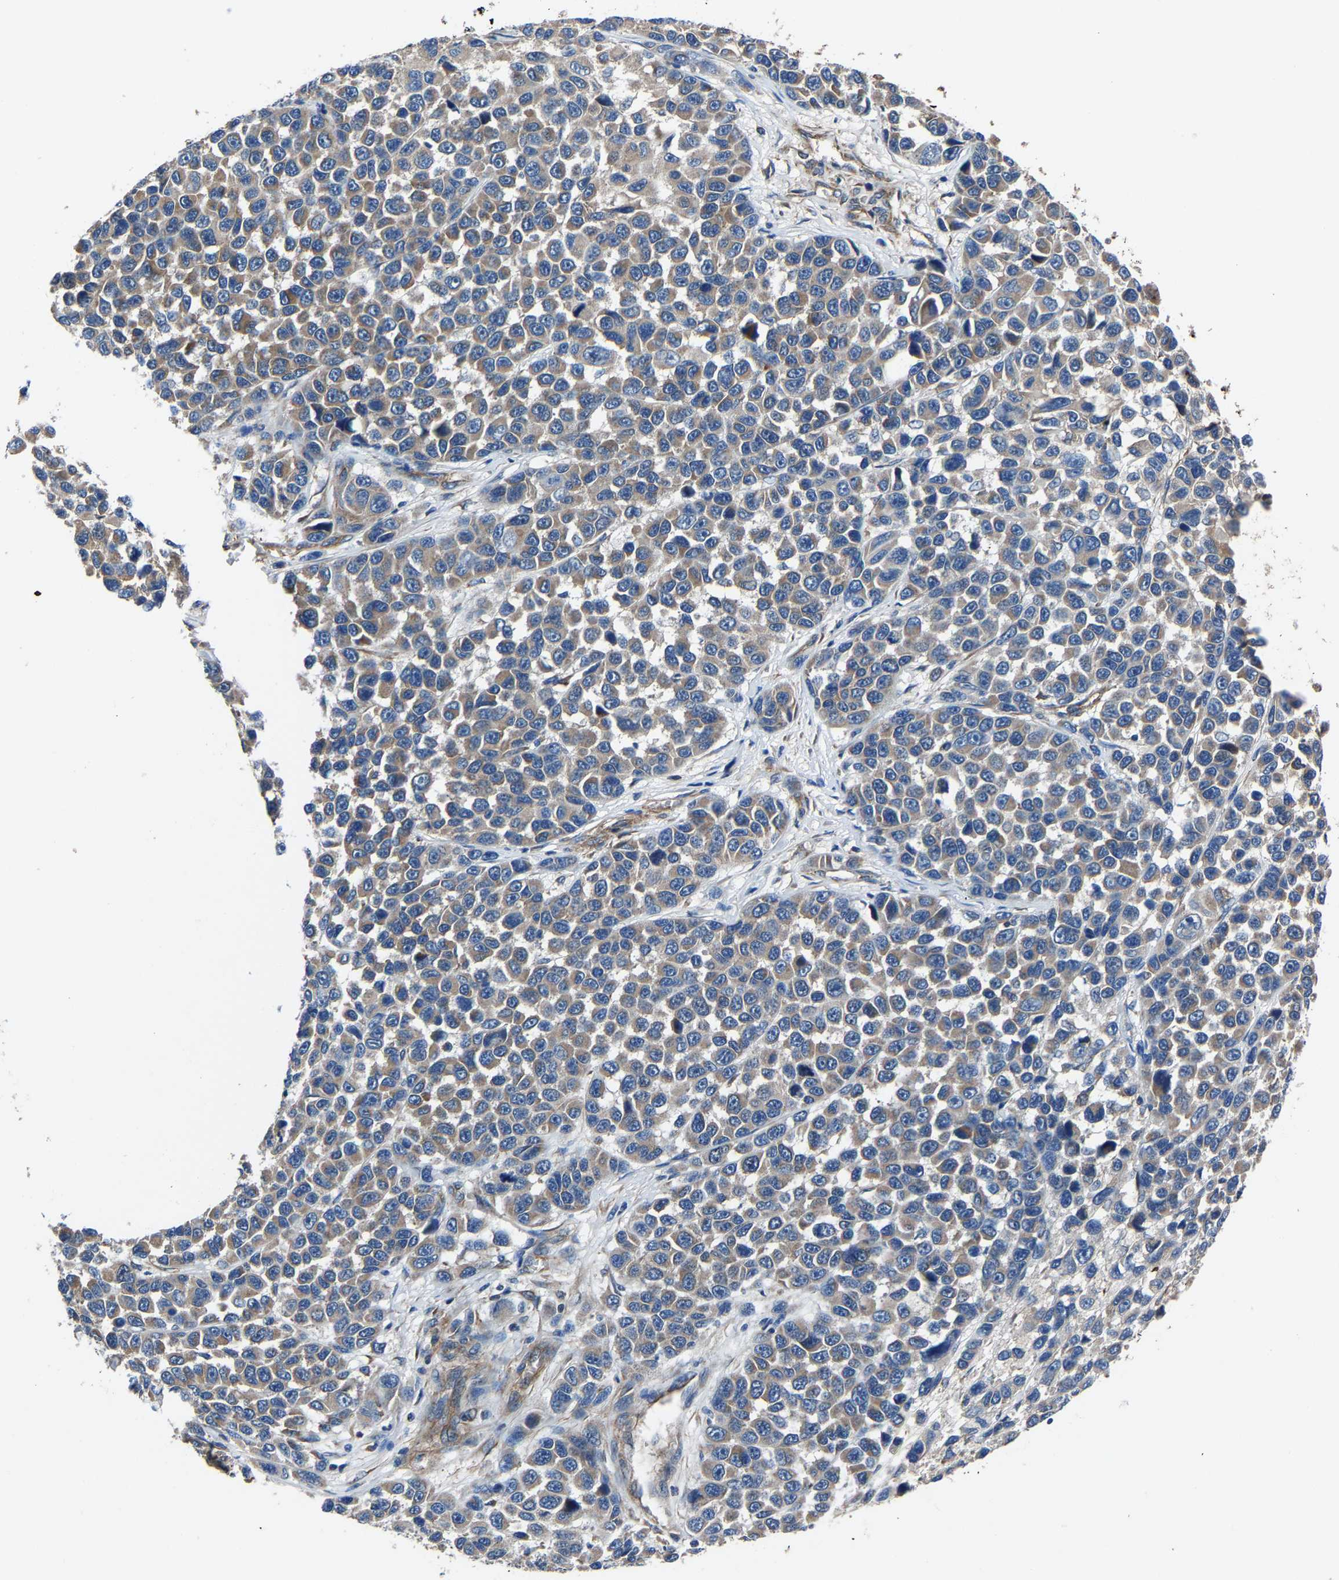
{"staining": {"intensity": "weak", "quantity": "<25%", "location": "cytoplasmic/membranous"}, "tissue": "melanoma", "cell_type": "Tumor cells", "image_type": "cancer", "snomed": [{"axis": "morphology", "description": "Malignant melanoma, NOS"}, {"axis": "topography", "description": "Skin"}], "caption": "Tumor cells show no significant protein positivity in malignant melanoma.", "gene": "KIAA1958", "patient": {"sex": "male", "age": 53}}